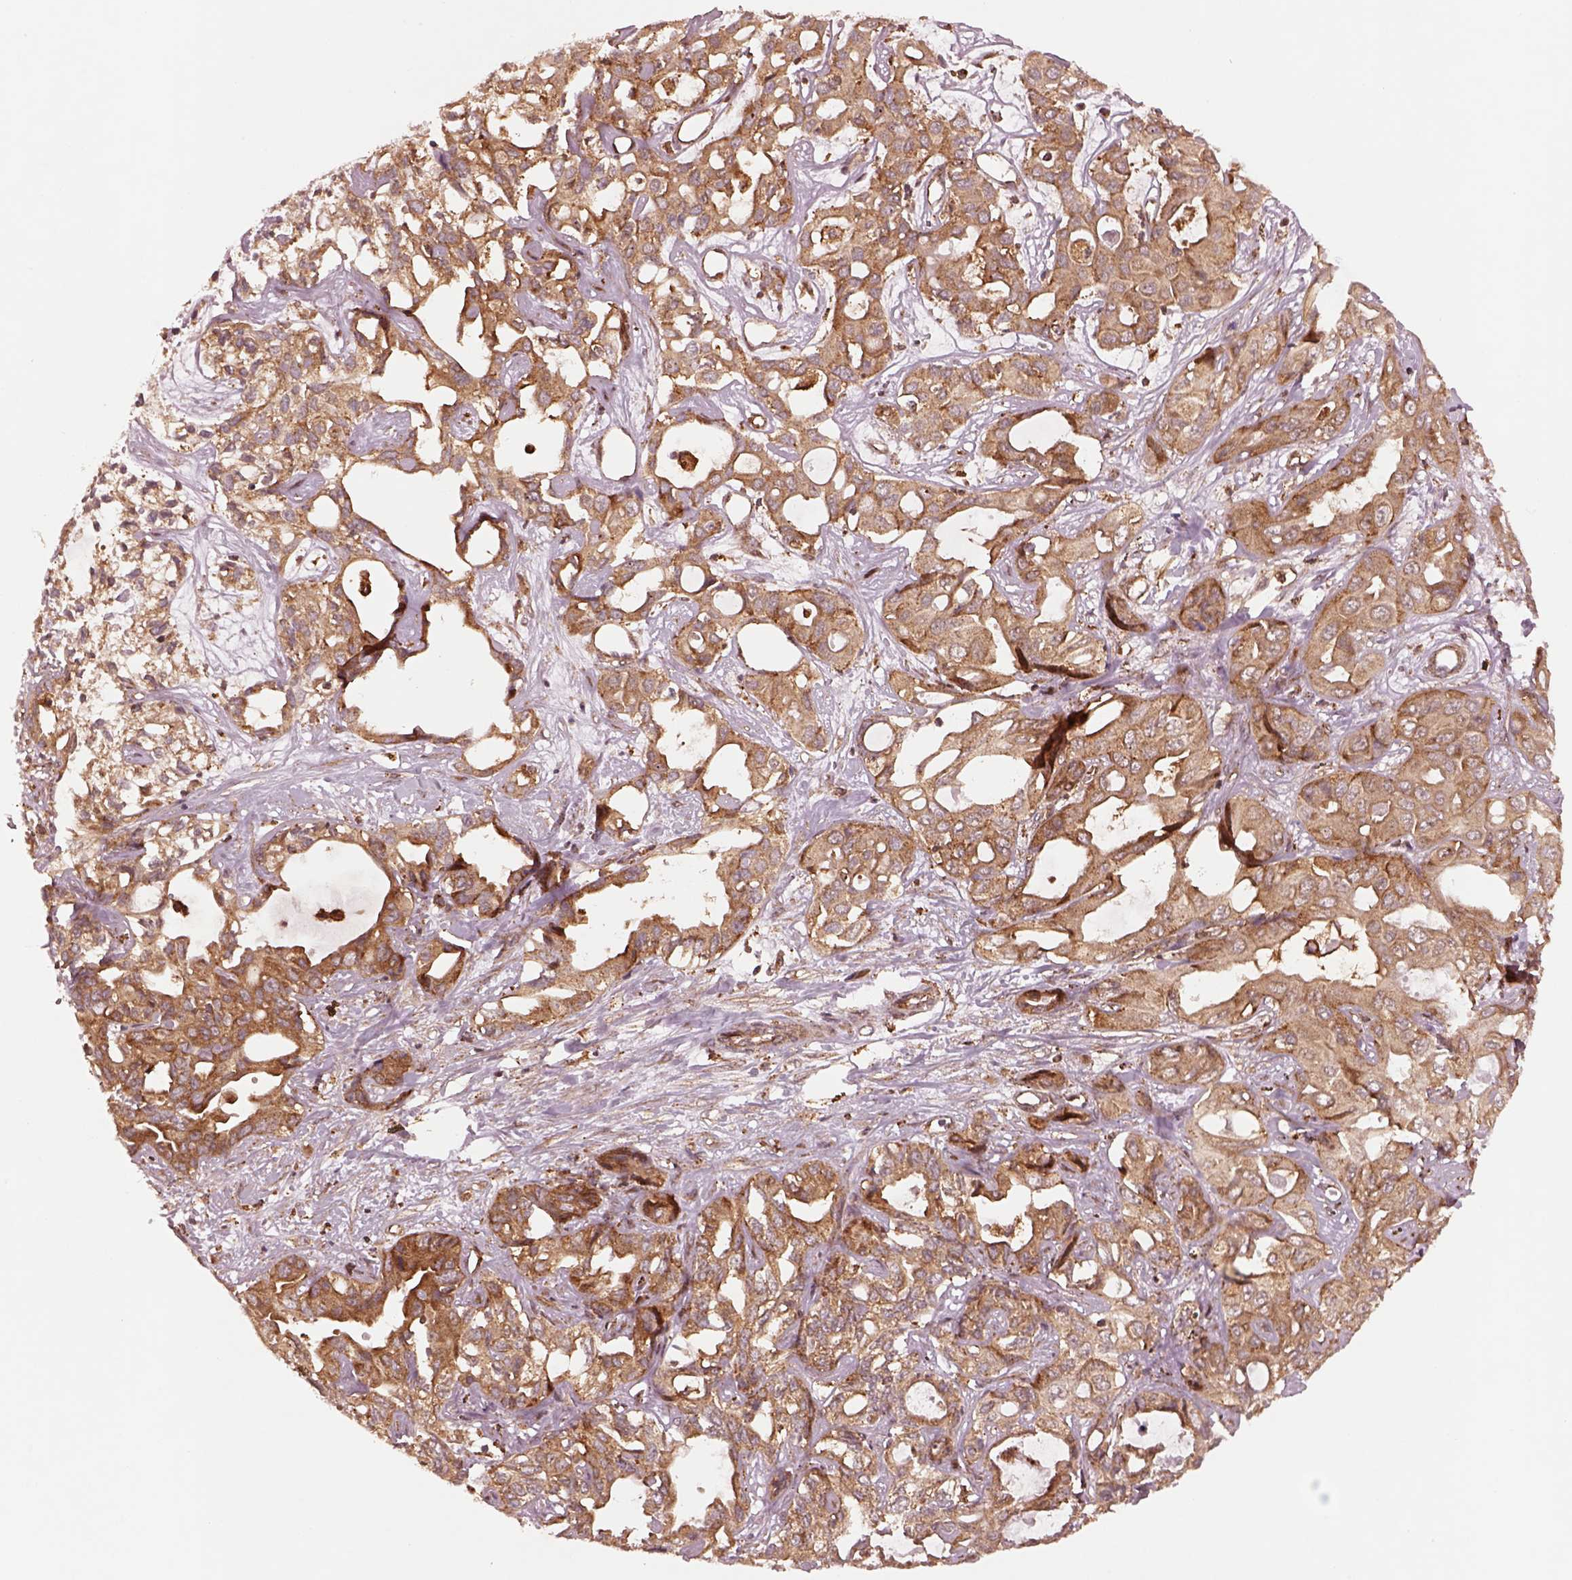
{"staining": {"intensity": "moderate", "quantity": ">75%", "location": "cytoplasmic/membranous"}, "tissue": "liver cancer", "cell_type": "Tumor cells", "image_type": "cancer", "snomed": [{"axis": "morphology", "description": "Cholangiocarcinoma"}, {"axis": "topography", "description": "Liver"}], "caption": "Immunohistochemical staining of cholangiocarcinoma (liver) exhibits moderate cytoplasmic/membranous protein expression in approximately >75% of tumor cells.", "gene": "WASHC2A", "patient": {"sex": "female", "age": 60}}